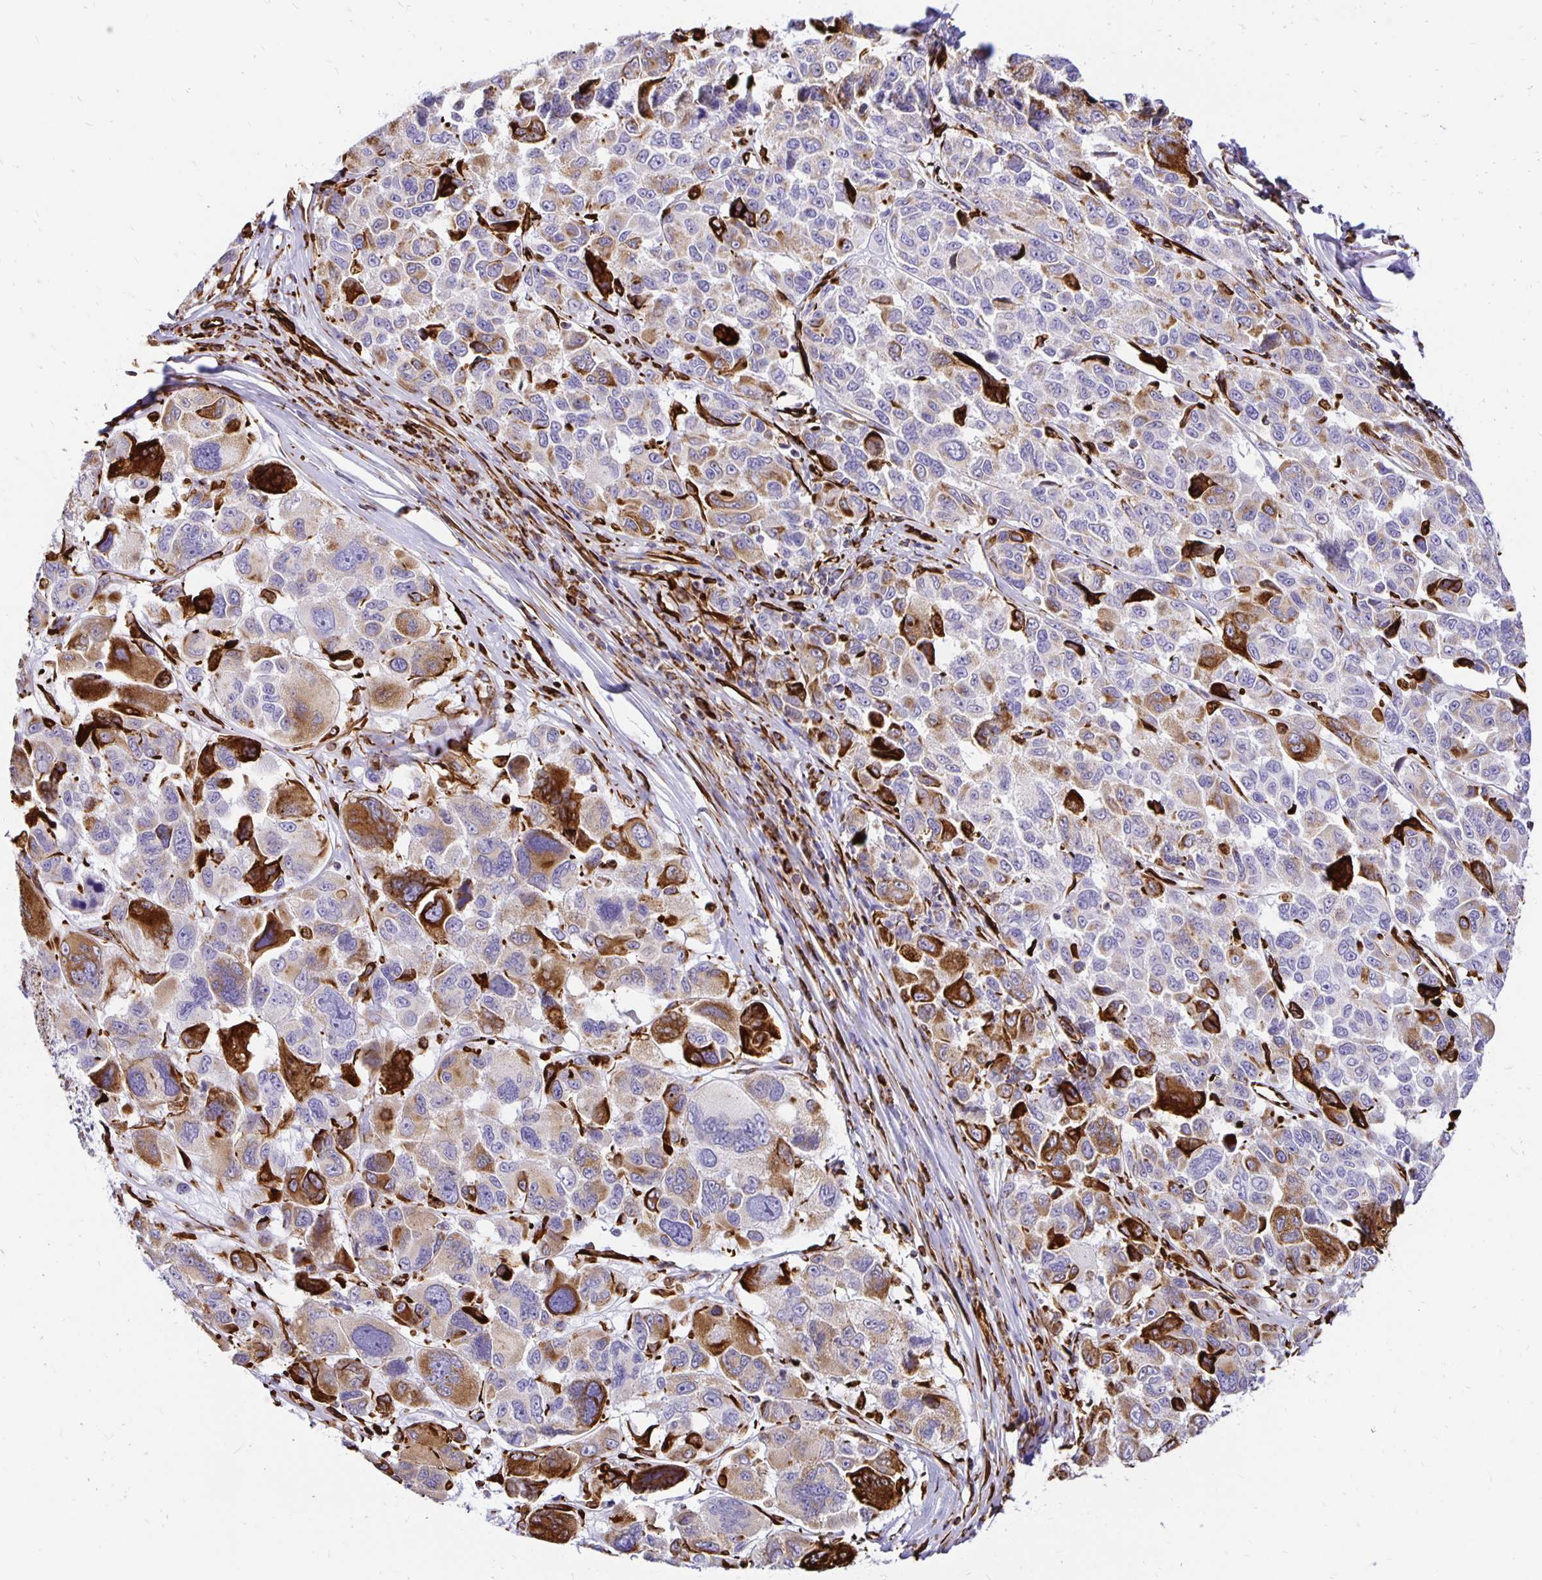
{"staining": {"intensity": "strong", "quantity": "25%-75%", "location": "cytoplasmic/membranous"}, "tissue": "melanoma", "cell_type": "Tumor cells", "image_type": "cancer", "snomed": [{"axis": "morphology", "description": "Malignant melanoma, NOS"}, {"axis": "topography", "description": "Skin"}], "caption": "IHC photomicrograph of neoplastic tissue: human melanoma stained using immunohistochemistry exhibits high levels of strong protein expression localized specifically in the cytoplasmic/membranous of tumor cells, appearing as a cytoplasmic/membranous brown color.", "gene": "PLAAT2", "patient": {"sex": "female", "age": 66}}